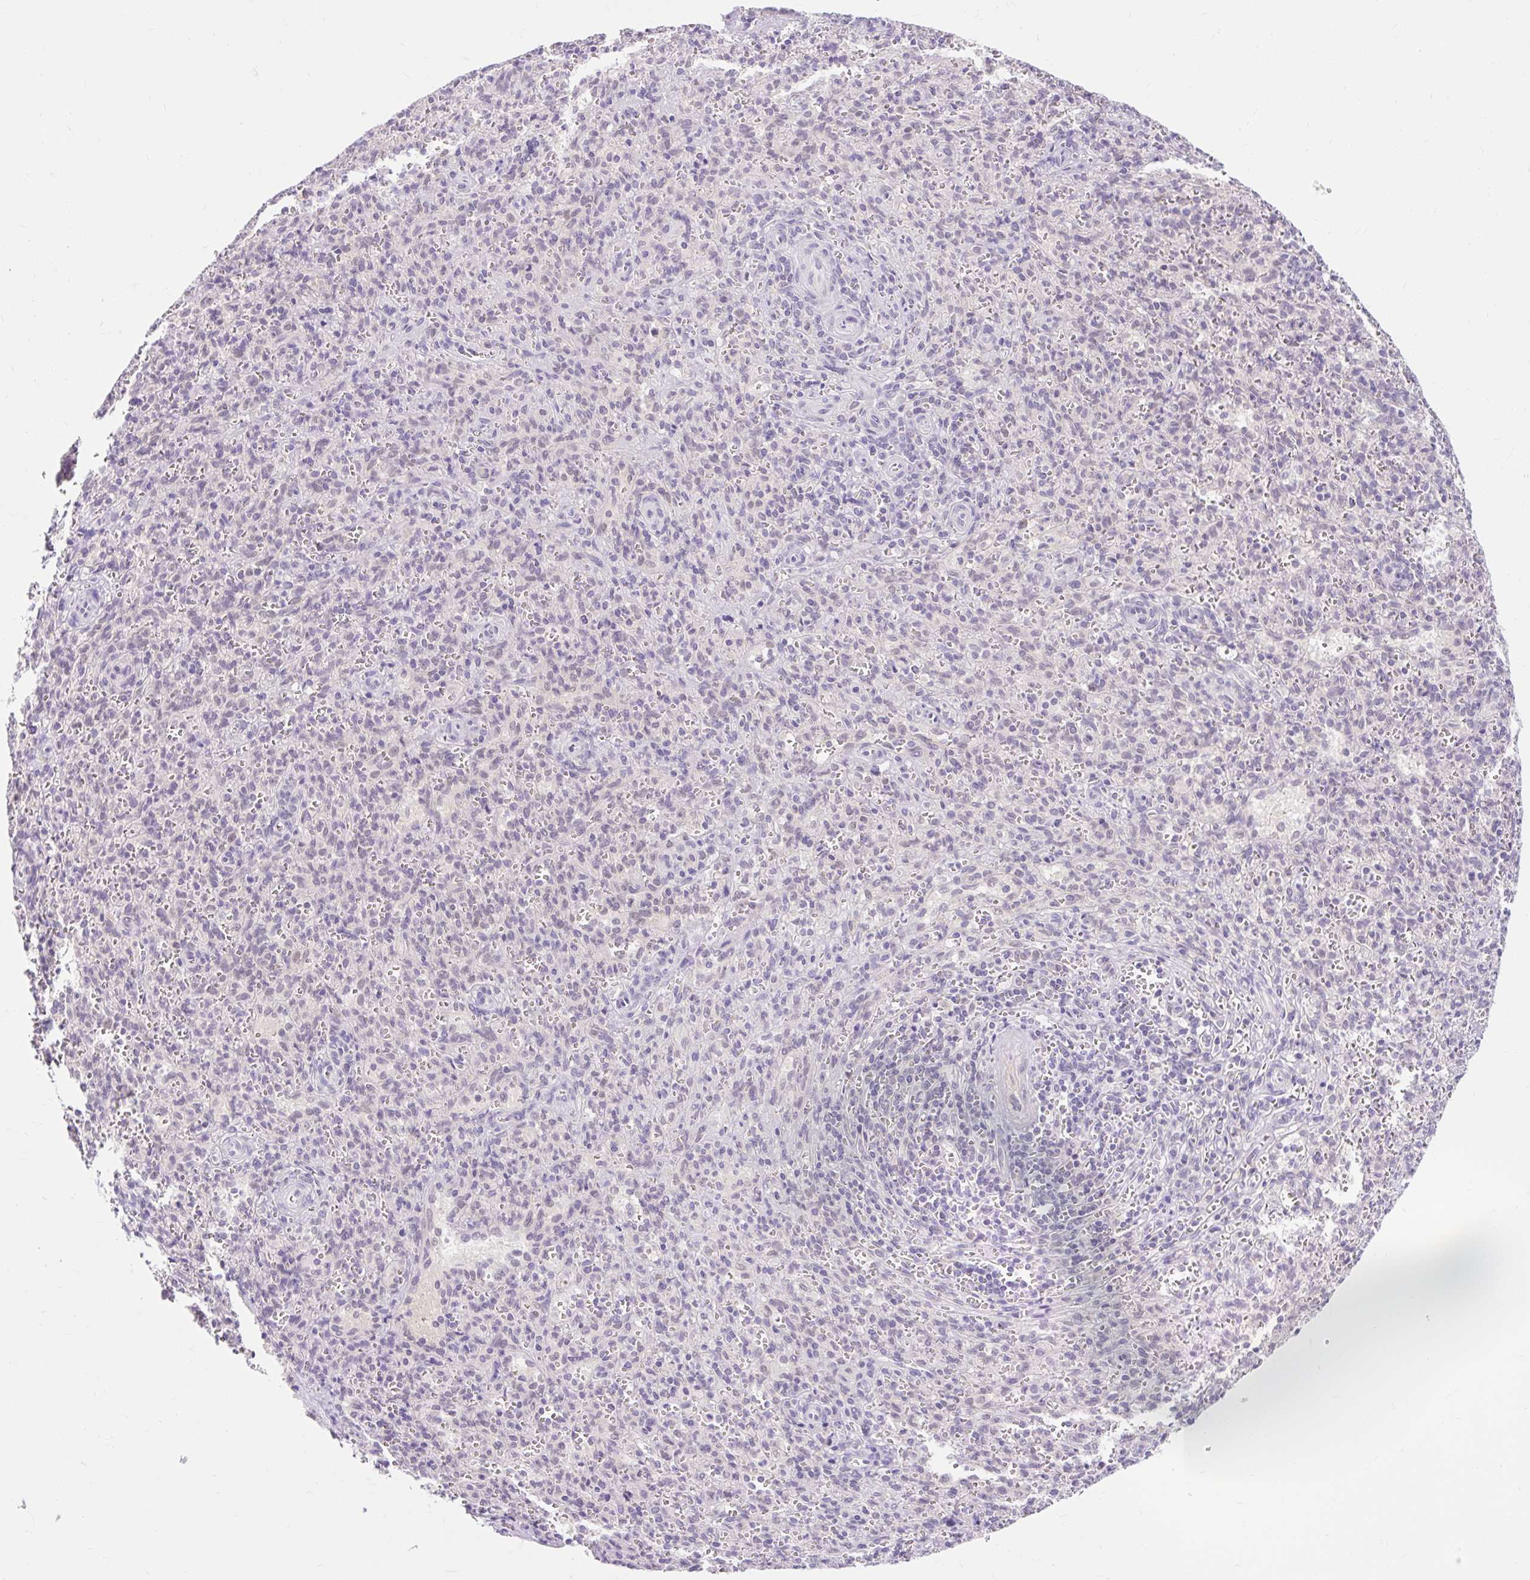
{"staining": {"intensity": "negative", "quantity": "none", "location": "none"}, "tissue": "spleen", "cell_type": "Cells in red pulp", "image_type": "normal", "snomed": [{"axis": "morphology", "description": "Normal tissue, NOS"}, {"axis": "topography", "description": "Spleen"}], "caption": "DAB (3,3'-diaminobenzidine) immunohistochemical staining of unremarkable human spleen exhibits no significant expression in cells in red pulp.", "gene": "ITPK1", "patient": {"sex": "female", "age": 26}}